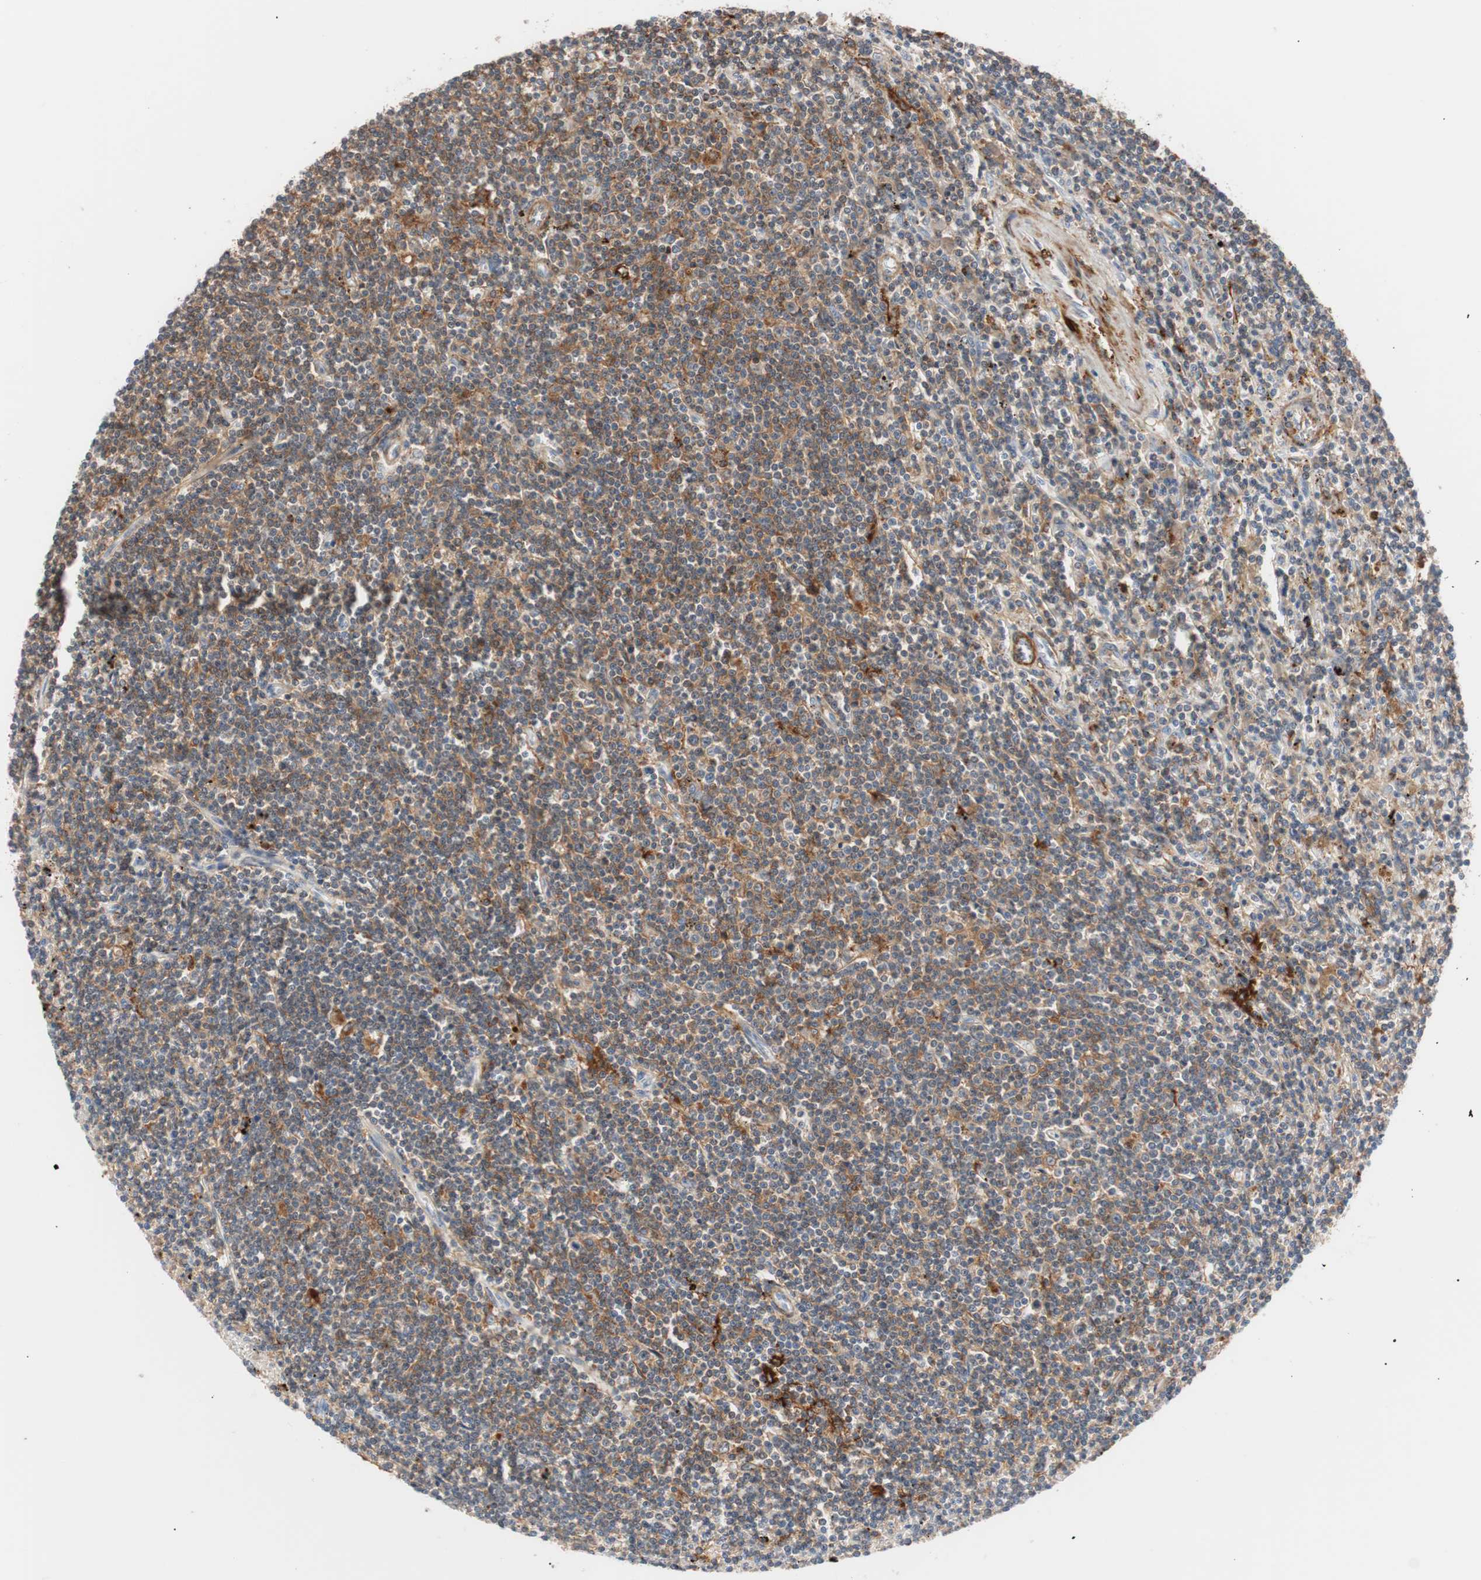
{"staining": {"intensity": "moderate", "quantity": "25%-75%", "location": "cytoplasmic/membranous"}, "tissue": "lymphoma", "cell_type": "Tumor cells", "image_type": "cancer", "snomed": [{"axis": "morphology", "description": "Malignant lymphoma, non-Hodgkin's type, Low grade"}, {"axis": "topography", "description": "Spleen"}], "caption": "Immunohistochemistry histopathology image of low-grade malignant lymphoma, non-Hodgkin's type stained for a protein (brown), which shows medium levels of moderate cytoplasmic/membranous staining in approximately 25%-75% of tumor cells.", "gene": "LITAF", "patient": {"sex": "male", "age": 76}}